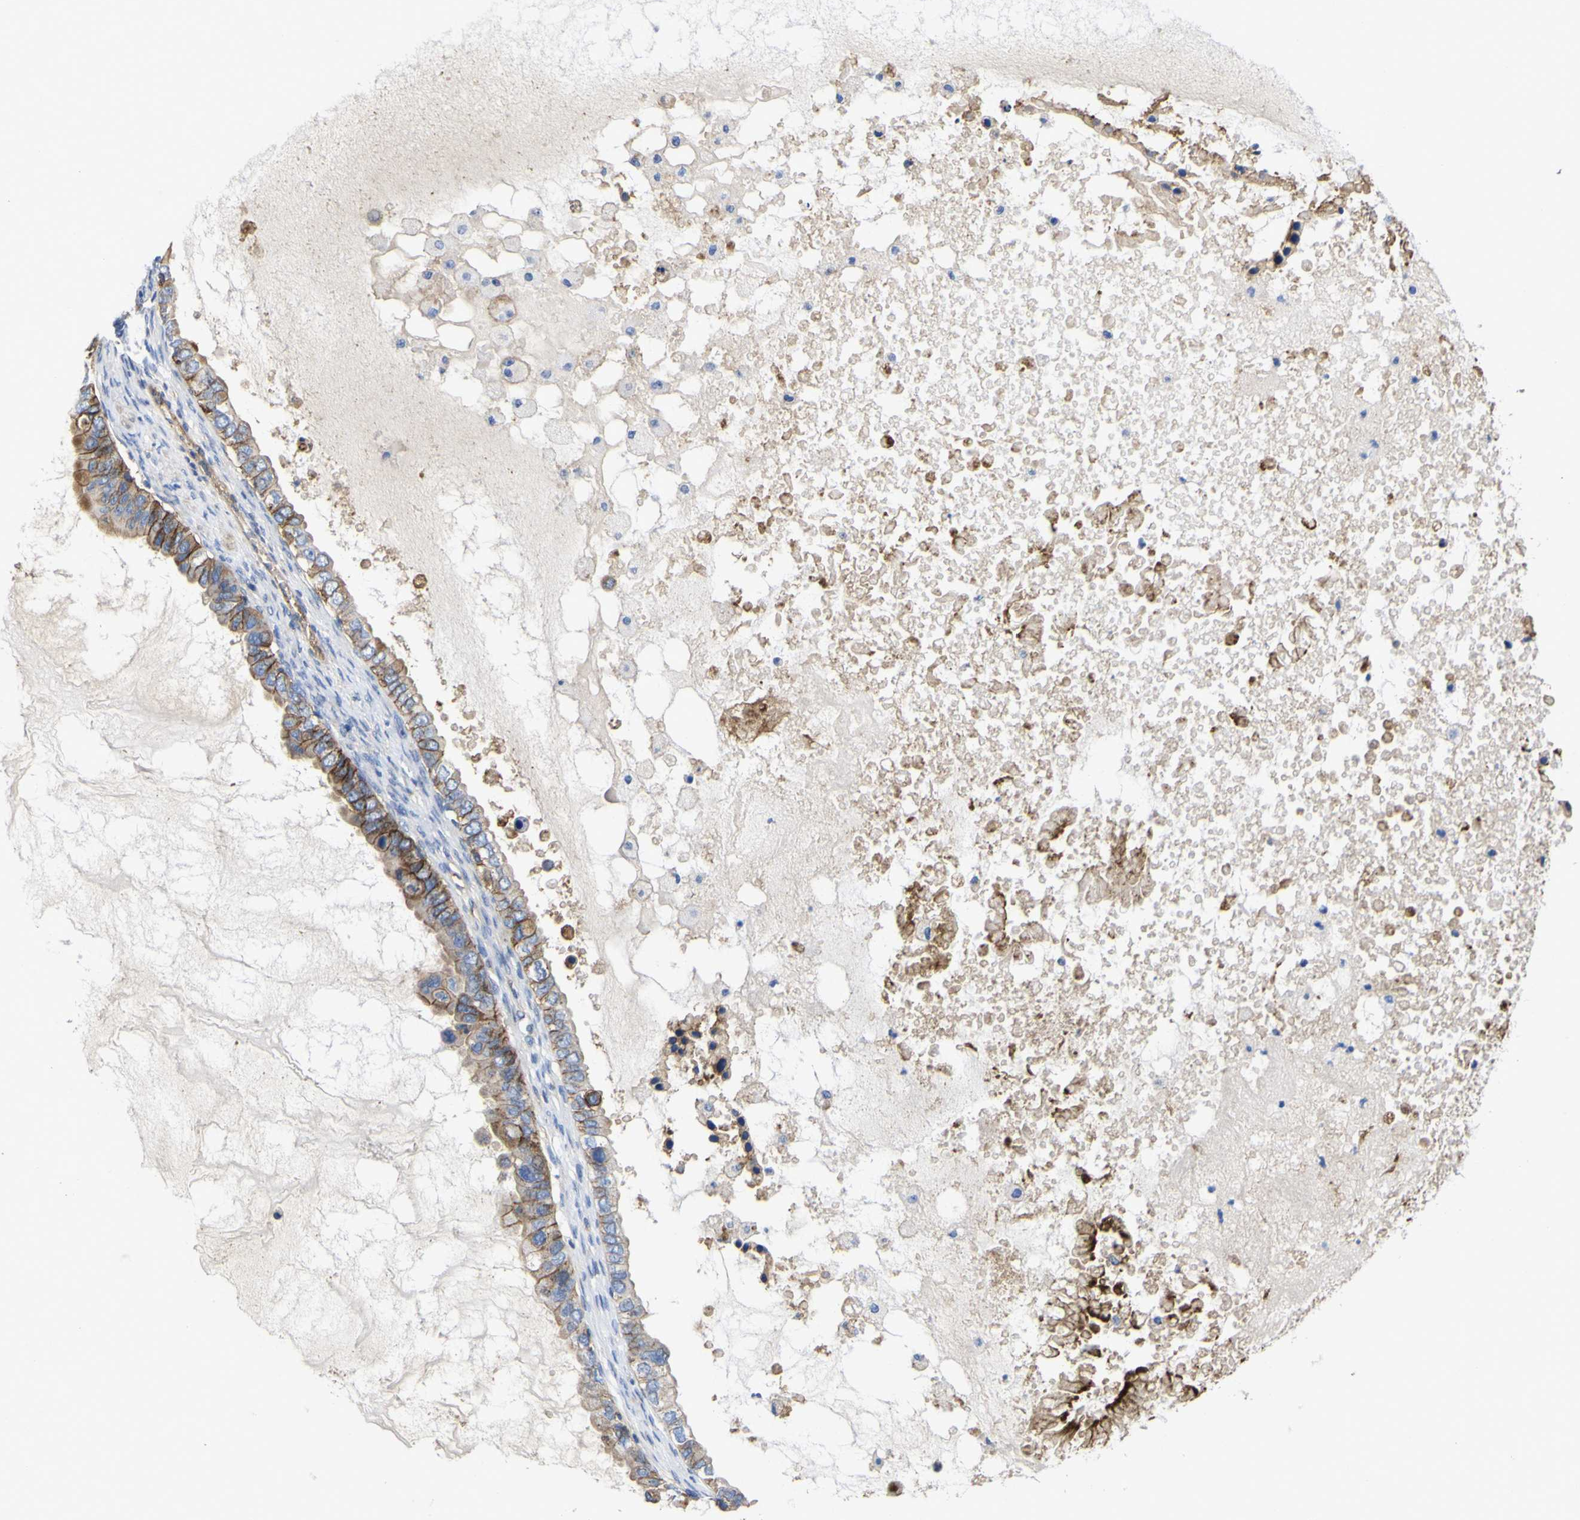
{"staining": {"intensity": "moderate", "quantity": "25%-75%", "location": "cytoplasmic/membranous"}, "tissue": "ovarian cancer", "cell_type": "Tumor cells", "image_type": "cancer", "snomed": [{"axis": "morphology", "description": "Cystadenocarcinoma, mucinous, NOS"}, {"axis": "topography", "description": "Ovary"}], "caption": "Ovarian cancer (mucinous cystadenocarcinoma) stained with DAB (3,3'-diaminobenzidine) immunohistochemistry reveals medium levels of moderate cytoplasmic/membranous expression in approximately 25%-75% of tumor cells.", "gene": "CD151", "patient": {"sex": "female", "age": 80}}